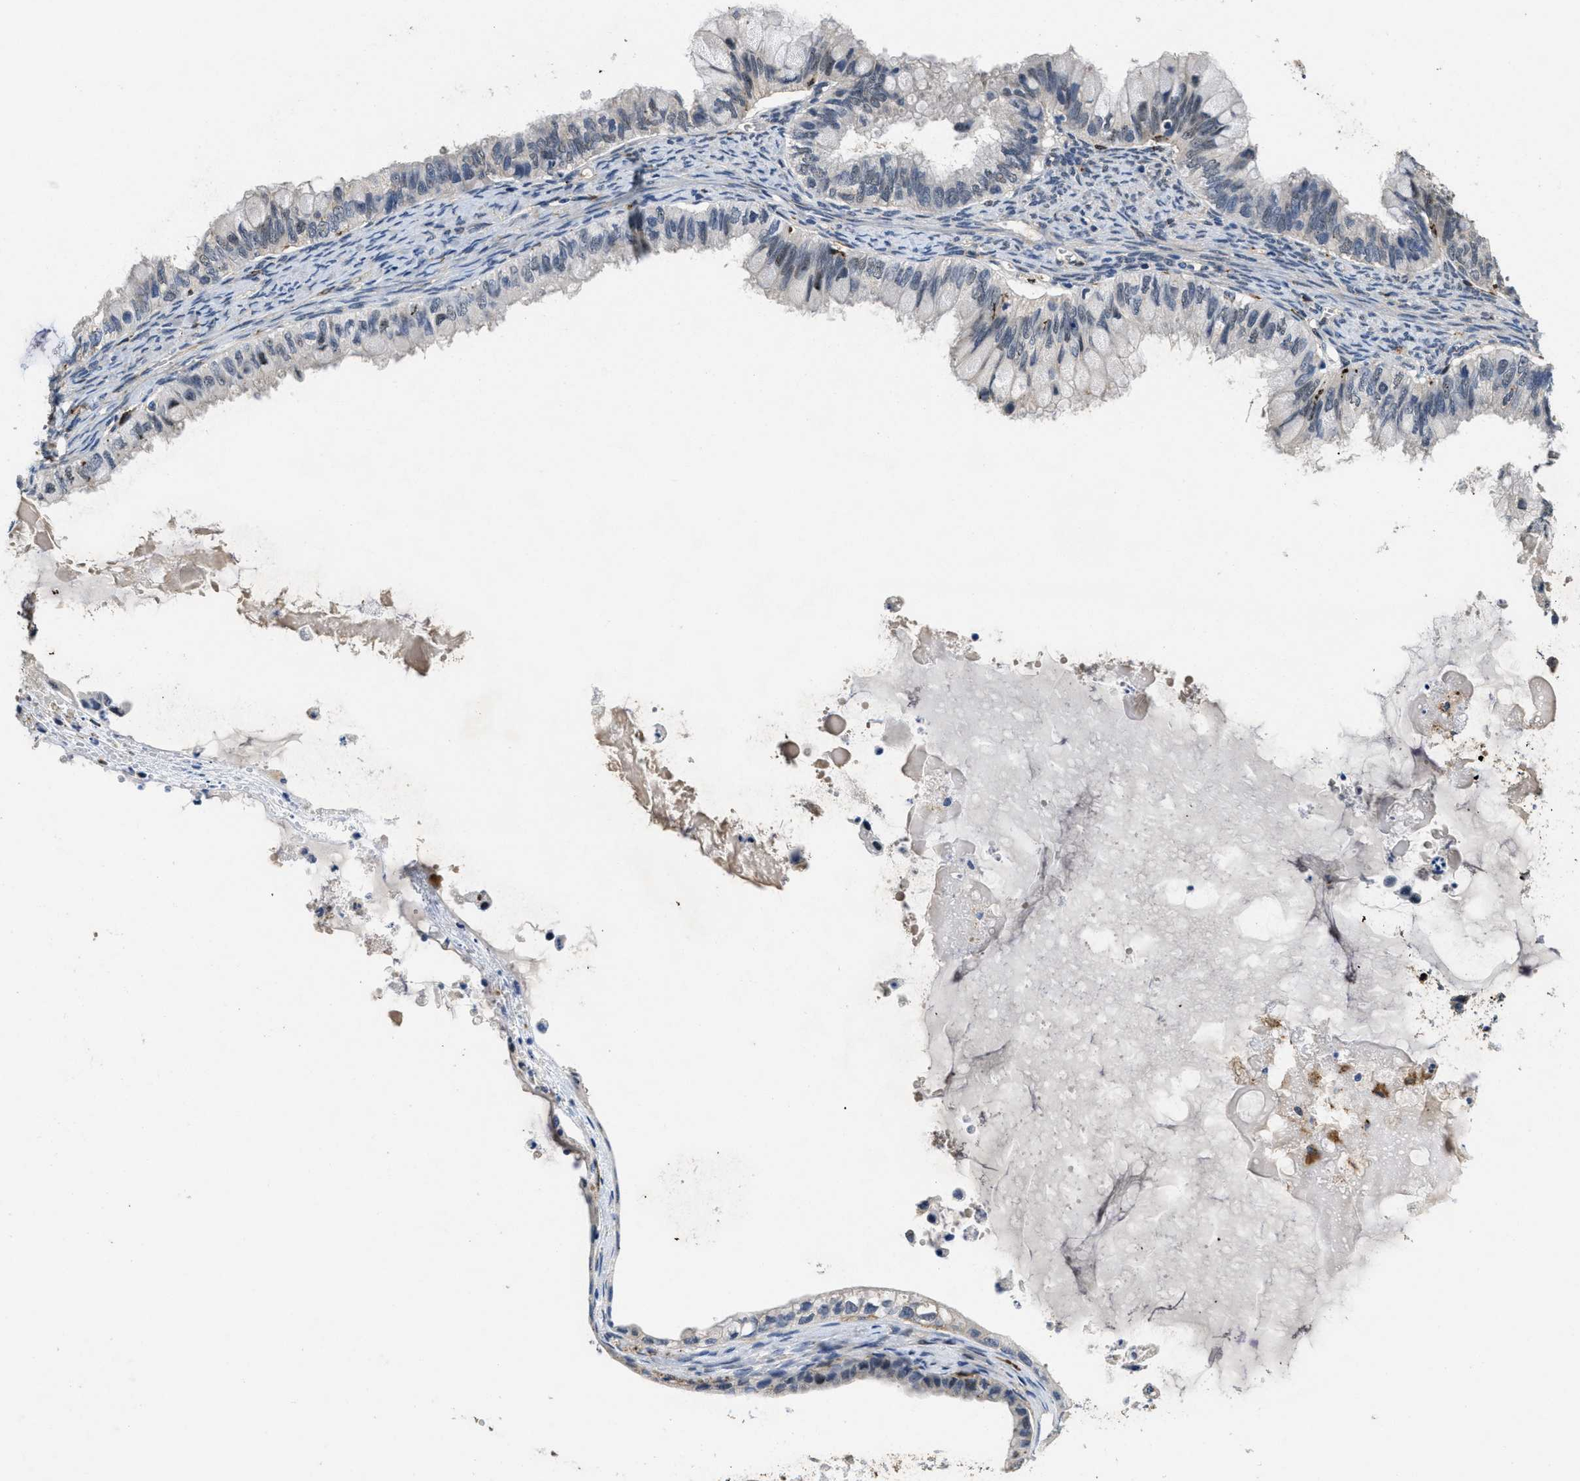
{"staining": {"intensity": "negative", "quantity": "none", "location": "none"}, "tissue": "ovarian cancer", "cell_type": "Tumor cells", "image_type": "cancer", "snomed": [{"axis": "morphology", "description": "Cystadenocarcinoma, mucinous, NOS"}, {"axis": "topography", "description": "Ovary"}], "caption": "There is no significant expression in tumor cells of ovarian cancer. The staining is performed using DAB (3,3'-diaminobenzidine) brown chromogen with nuclei counter-stained in using hematoxylin.", "gene": "BMPR2", "patient": {"sex": "female", "age": 80}}